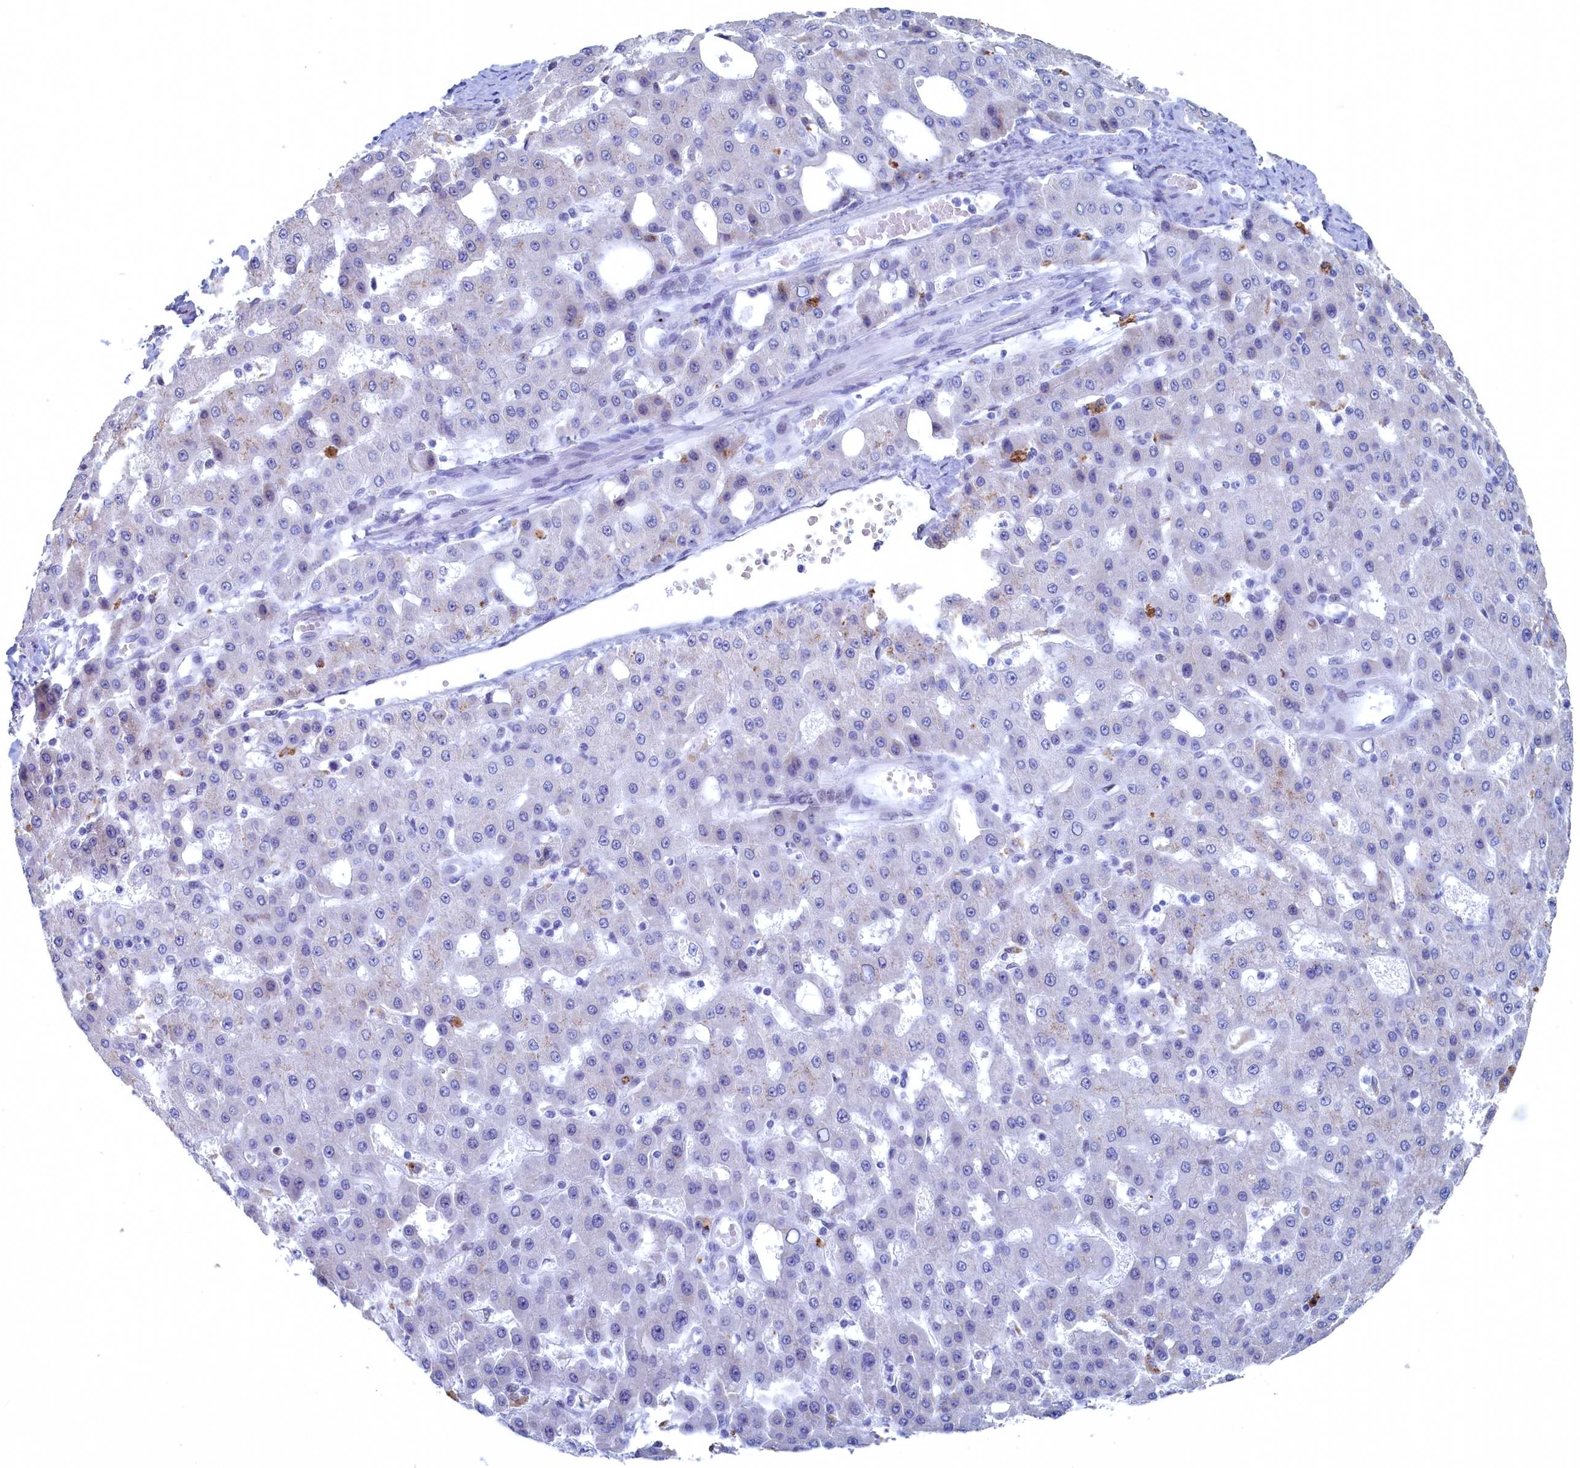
{"staining": {"intensity": "negative", "quantity": "none", "location": "none"}, "tissue": "liver cancer", "cell_type": "Tumor cells", "image_type": "cancer", "snomed": [{"axis": "morphology", "description": "Carcinoma, Hepatocellular, NOS"}, {"axis": "topography", "description": "Liver"}], "caption": "Tumor cells show no significant protein expression in liver hepatocellular carcinoma.", "gene": "WDR76", "patient": {"sex": "male", "age": 47}}